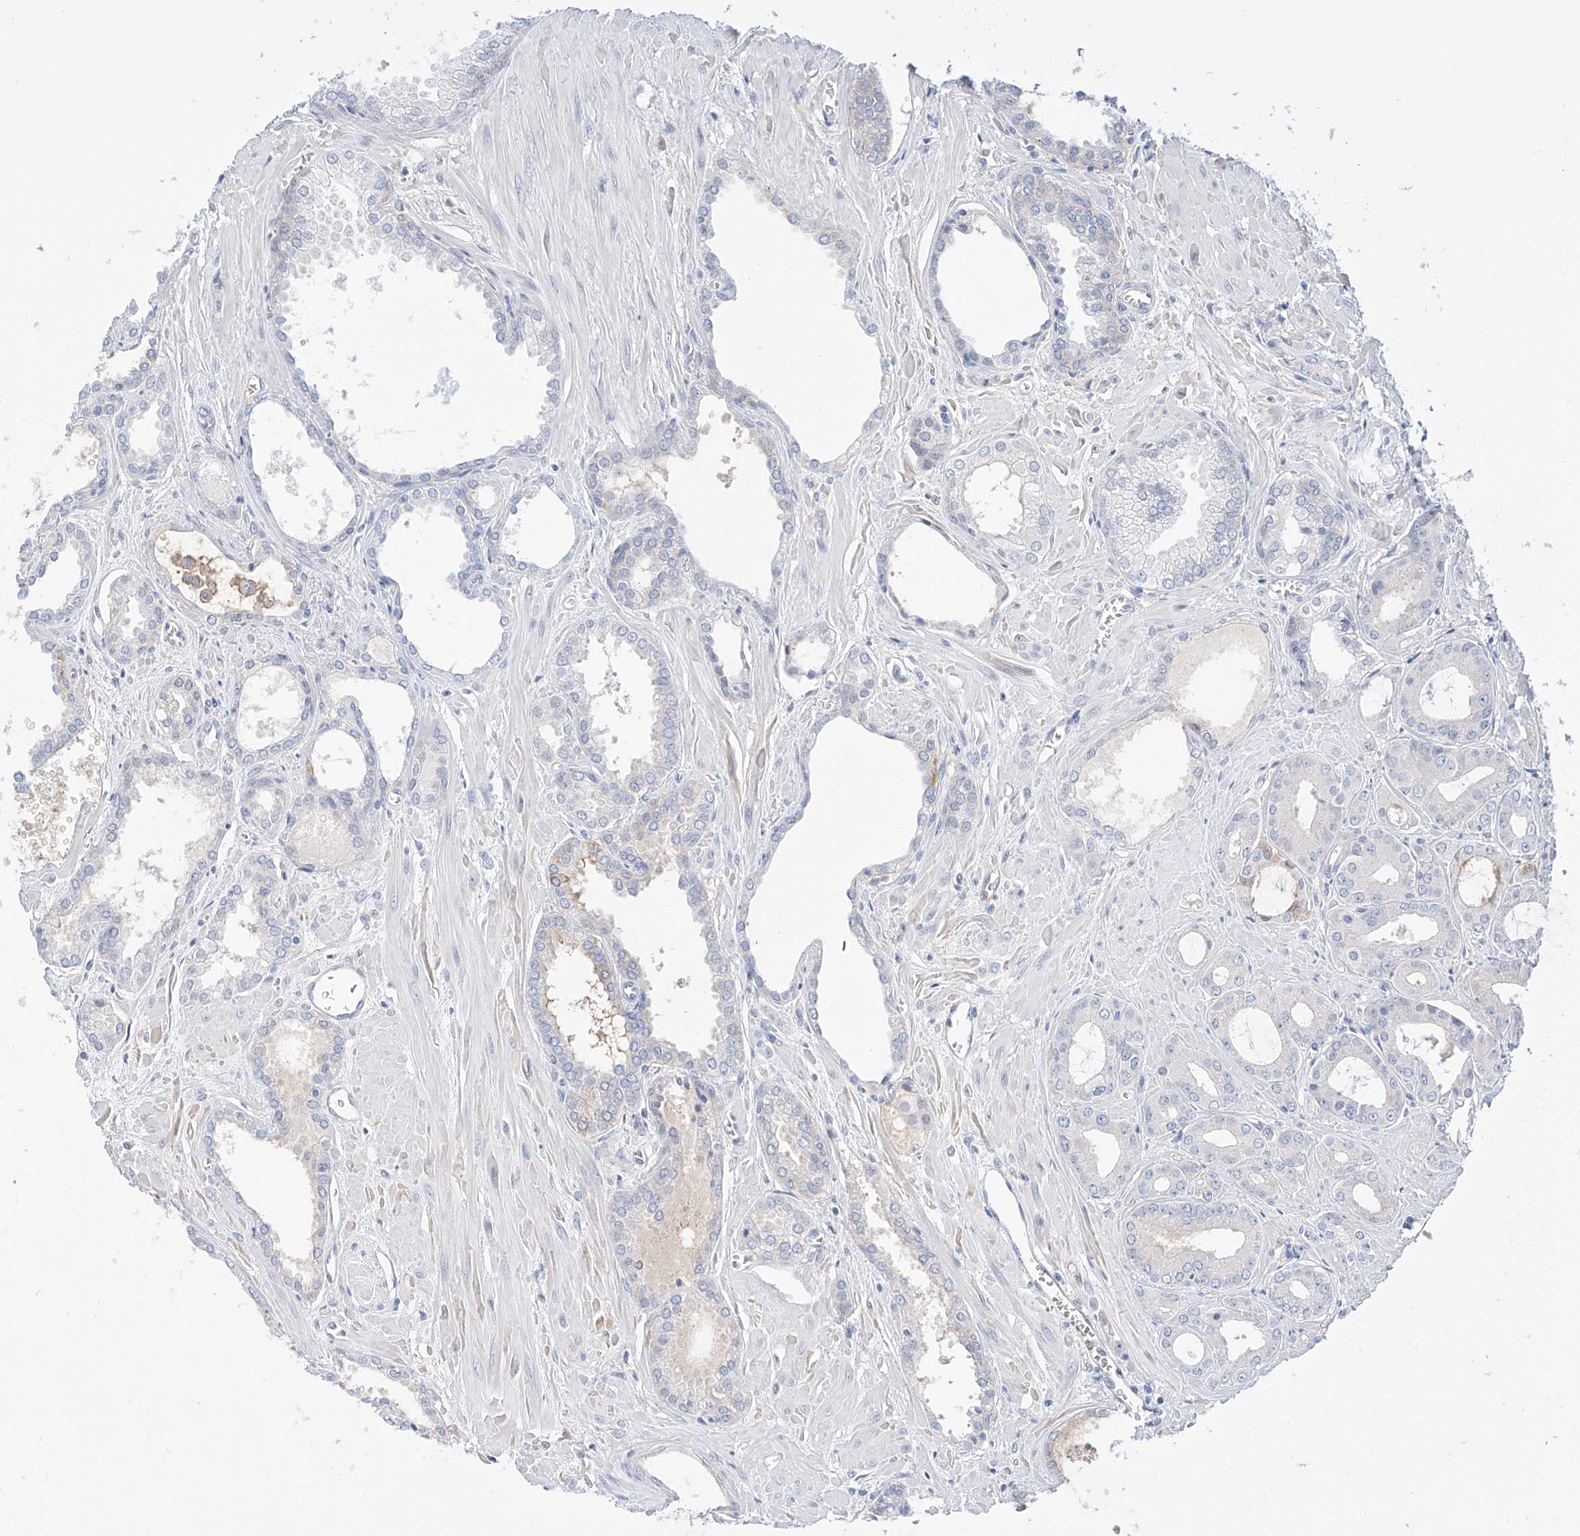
{"staining": {"intensity": "negative", "quantity": "none", "location": "none"}, "tissue": "prostate cancer", "cell_type": "Tumor cells", "image_type": "cancer", "snomed": [{"axis": "morphology", "description": "Adenocarcinoma, Low grade"}, {"axis": "topography", "description": "Prostate"}], "caption": "Immunohistochemistry (IHC) photomicrograph of neoplastic tissue: prostate cancer (low-grade adenocarcinoma) stained with DAB (3,3'-diaminobenzidine) displays no significant protein positivity in tumor cells.", "gene": "PGGT1B", "patient": {"sex": "male", "age": 67}}